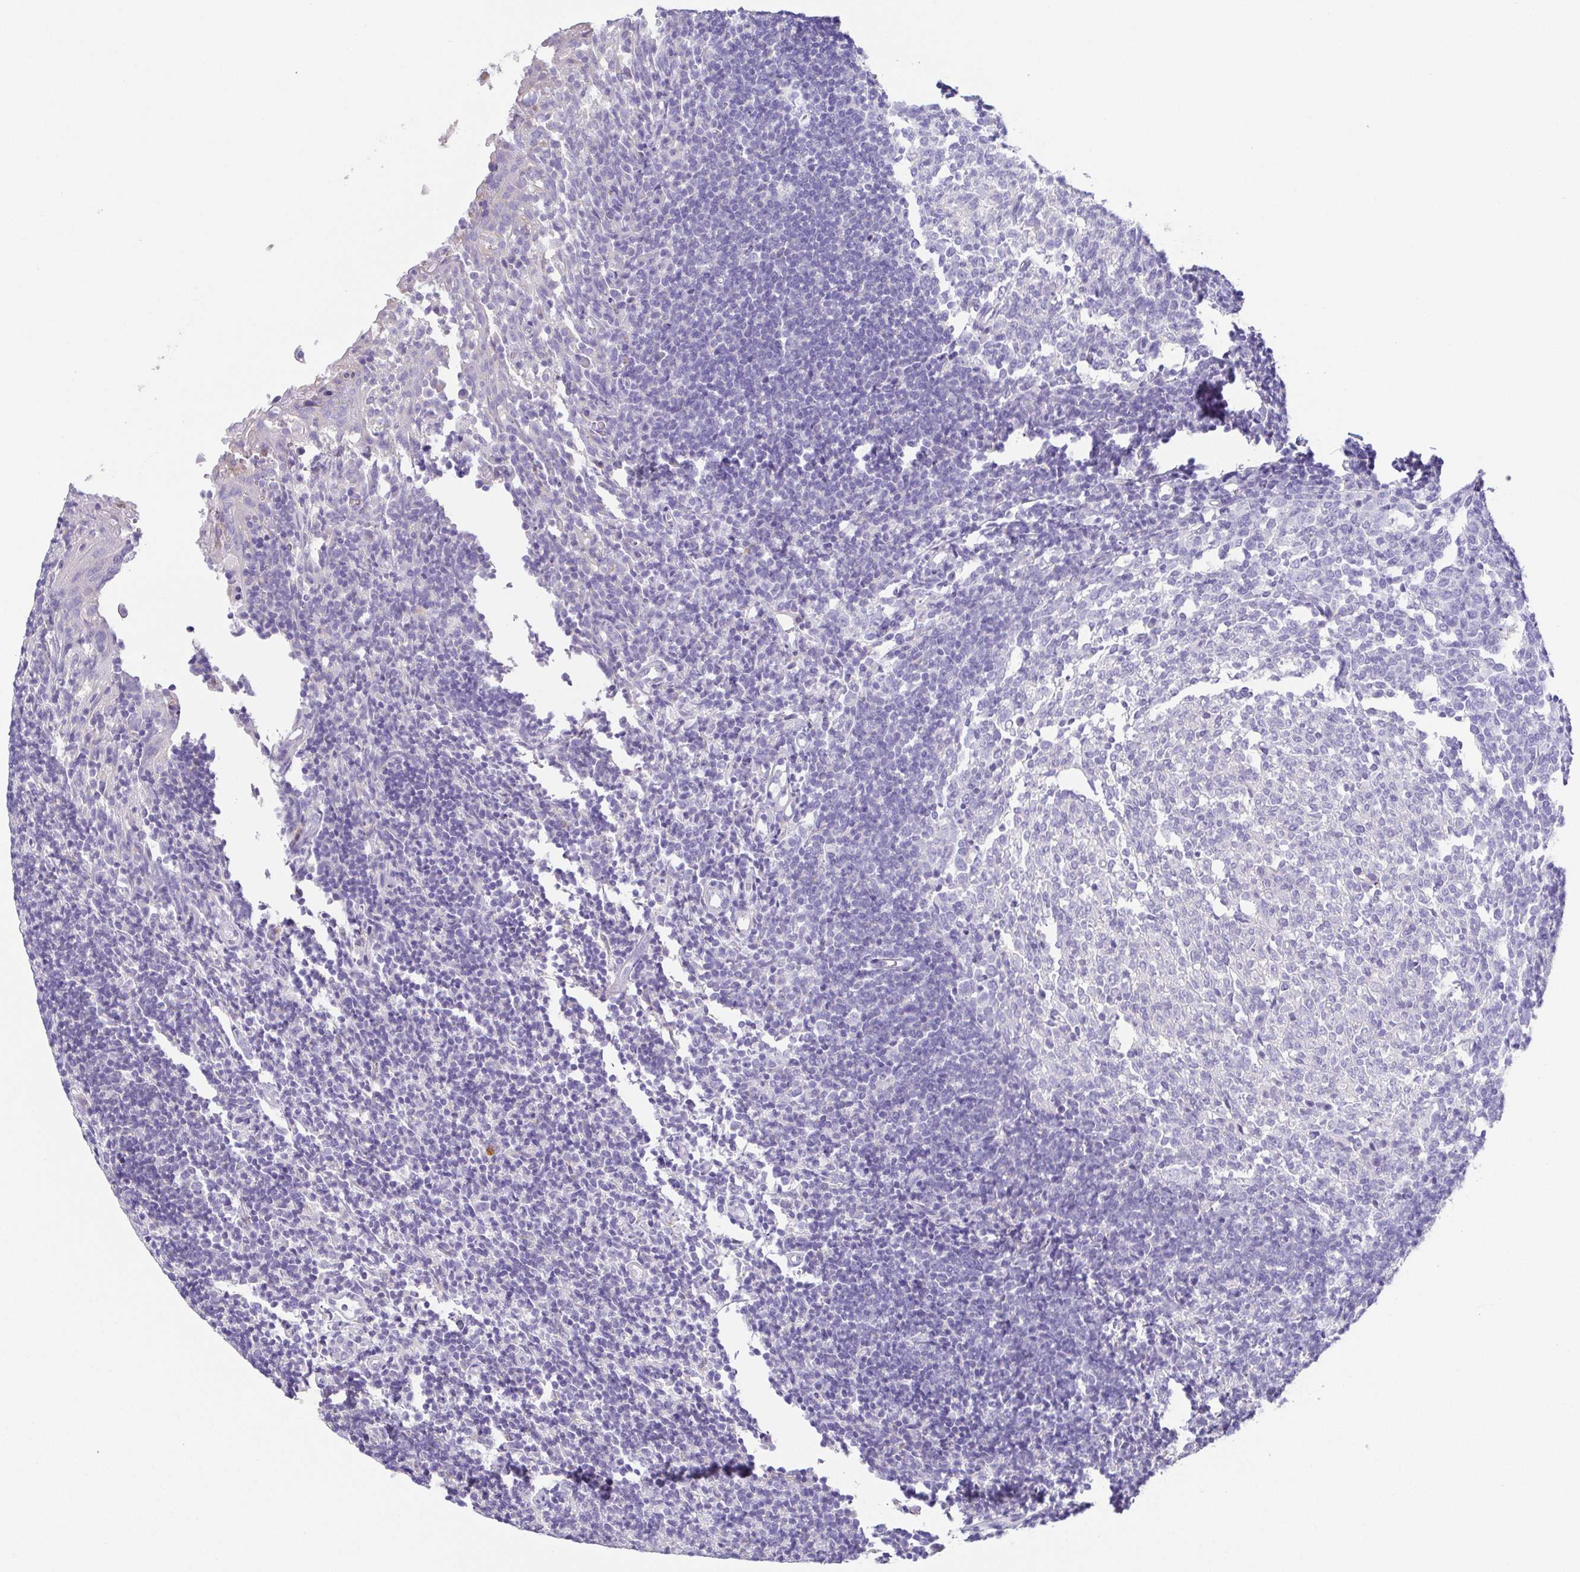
{"staining": {"intensity": "negative", "quantity": "none", "location": "none"}, "tissue": "tonsil", "cell_type": "Germinal center cells", "image_type": "normal", "snomed": [{"axis": "morphology", "description": "Normal tissue, NOS"}, {"axis": "topography", "description": "Tonsil"}], "caption": "Immunohistochemistry histopathology image of unremarkable tonsil stained for a protein (brown), which demonstrates no positivity in germinal center cells.", "gene": "PKDREJ", "patient": {"sex": "female", "age": 10}}